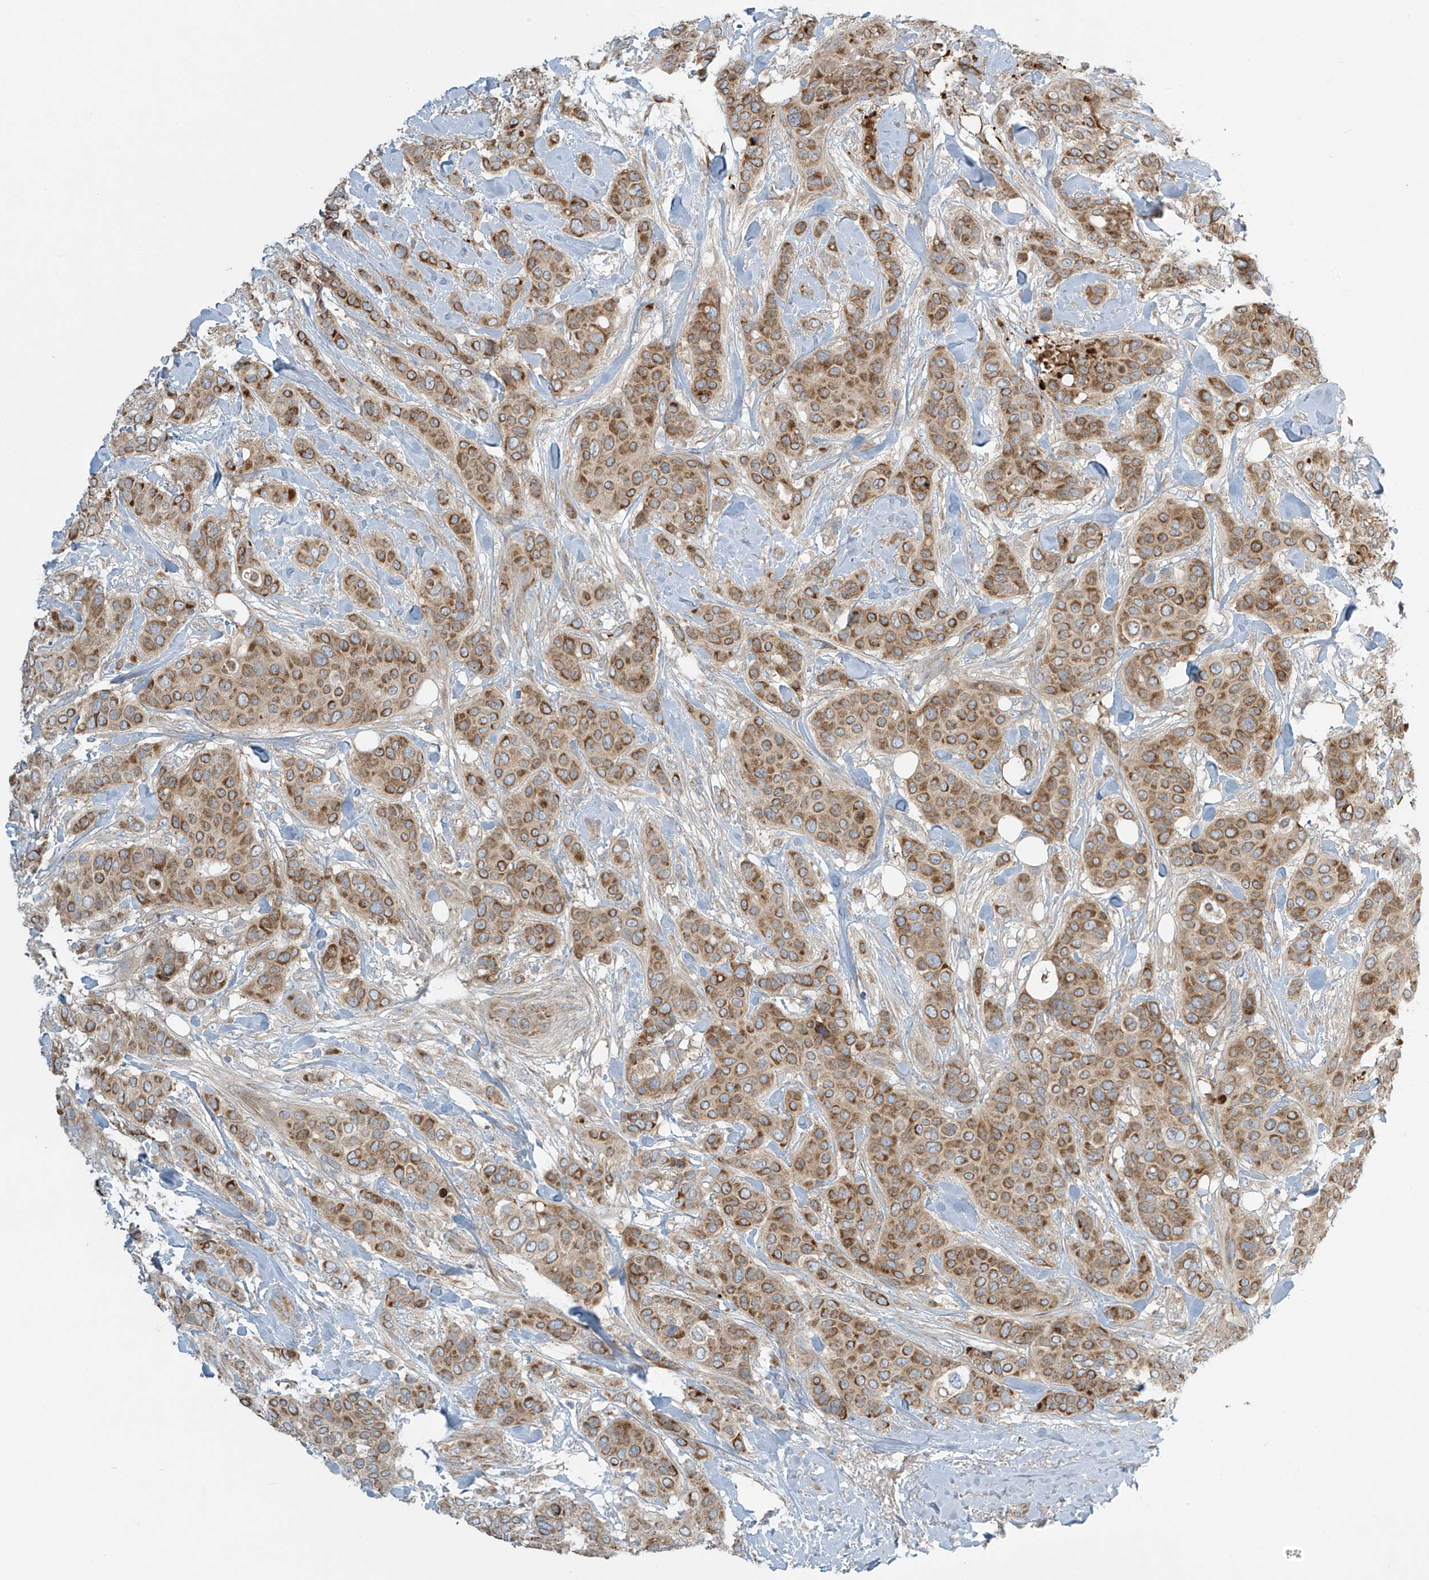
{"staining": {"intensity": "moderate", "quantity": ">75%", "location": "cytoplasmic/membranous"}, "tissue": "breast cancer", "cell_type": "Tumor cells", "image_type": "cancer", "snomed": [{"axis": "morphology", "description": "Lobular carcinoma"}, {"axis": "topography", "description": "Breast"}], "caption": "The photomicrograph shows a brown stain indicating the presence of a protein in the cytoplasmic/membranous of tumor cells in breast cancer (lobular carcinoma).", "gene": "LZTS3", "patient": {"sex": "female", "age": 51}}